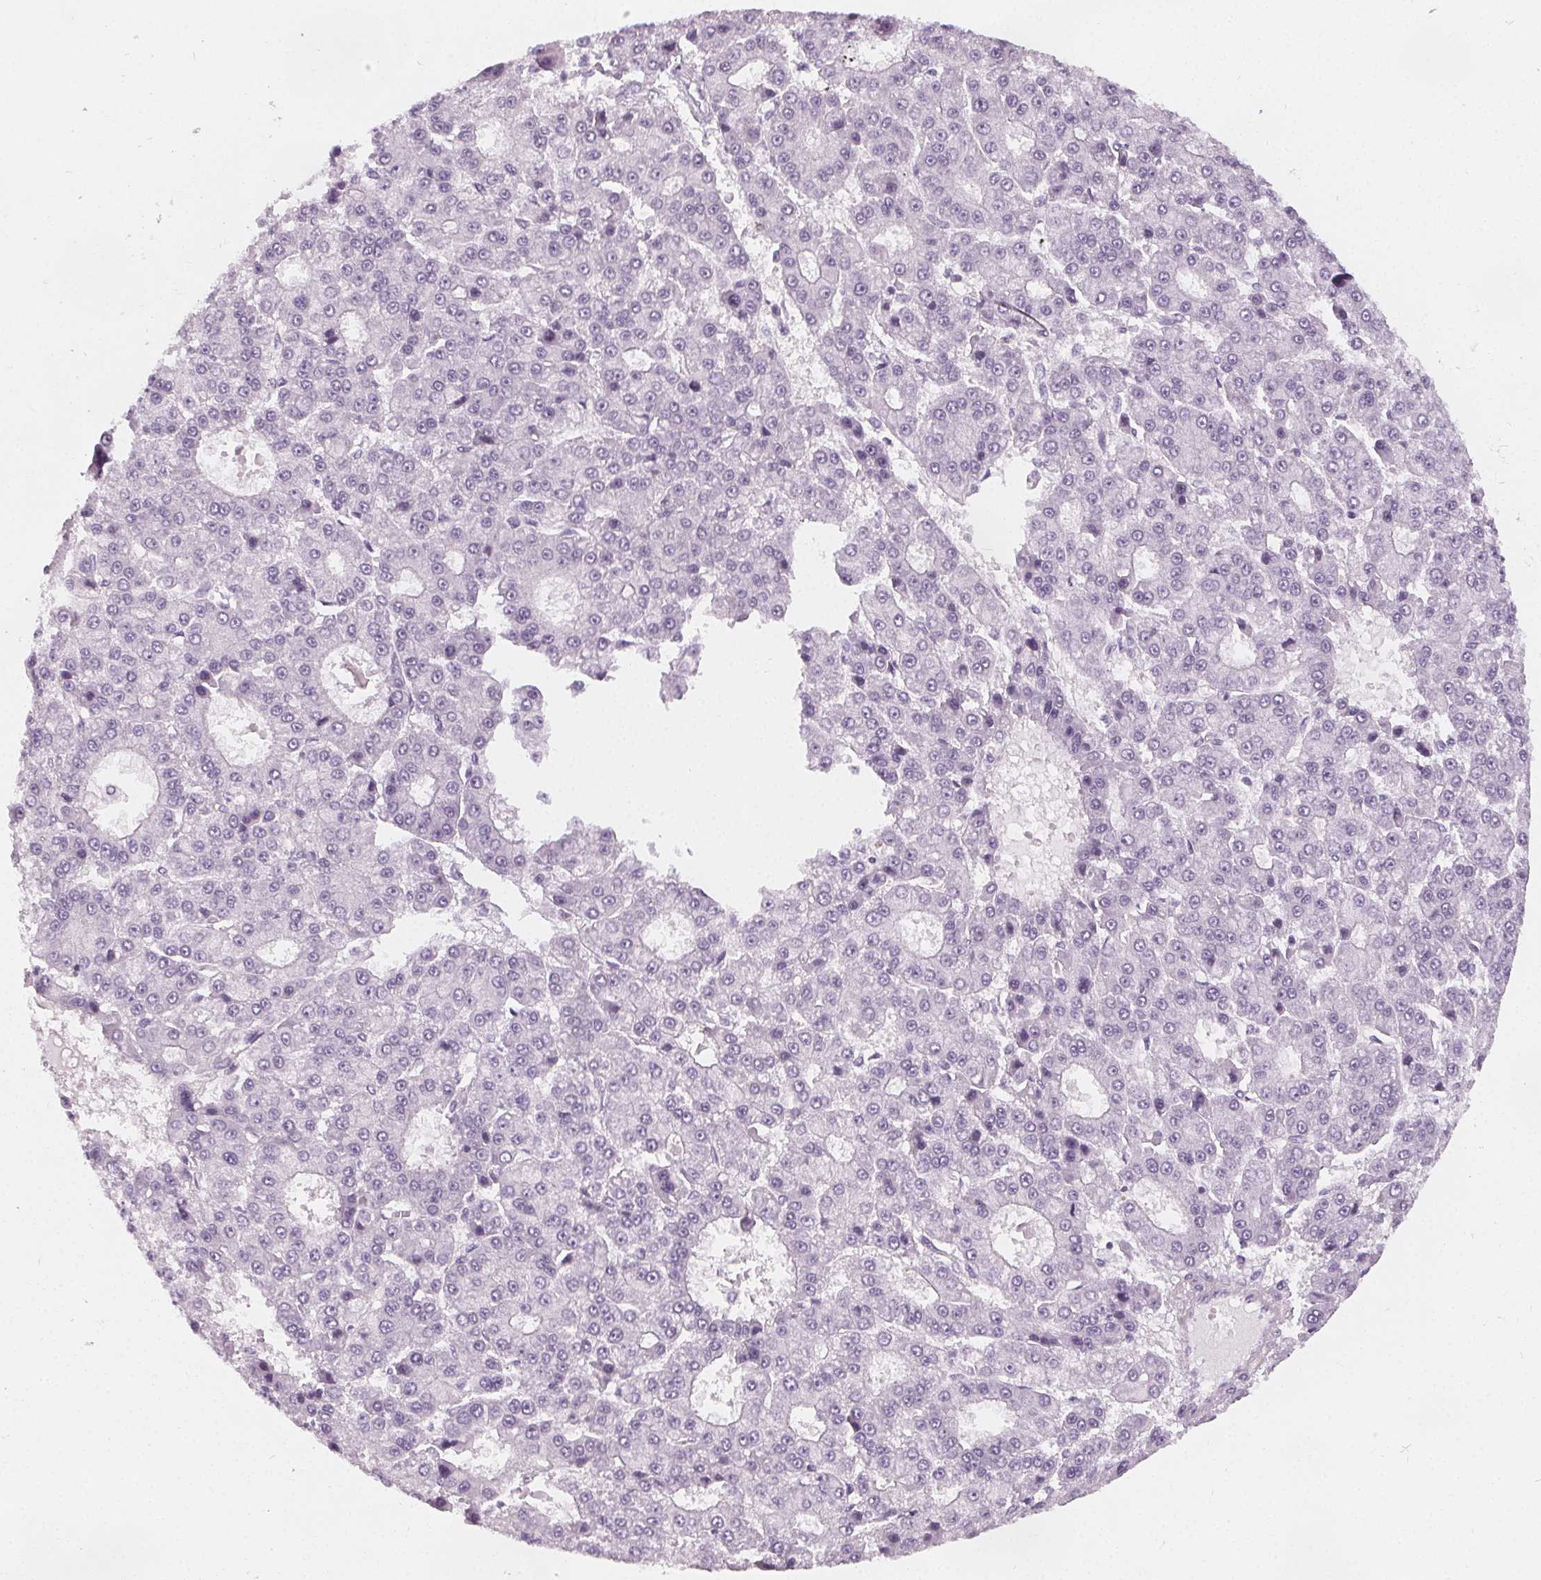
{"staining": {"intensity": "negative", "quantity": "none", "location": "none"}, "tissue": "liver cancer", "cell_type": "Tumor cells", "image_type": "cancer", "snomed": [{"axis": "morphology", "description": "Carcinoma, Hepatocellular, NOS"}, {"axis": "topography", "description": "Liver"}], "caption": "Tumor cells show no significant expression in liver cancer (hepatocellular carcinoma).", "gene": "SLC5A12", "patient": {"sex": "male", "age": 70}}